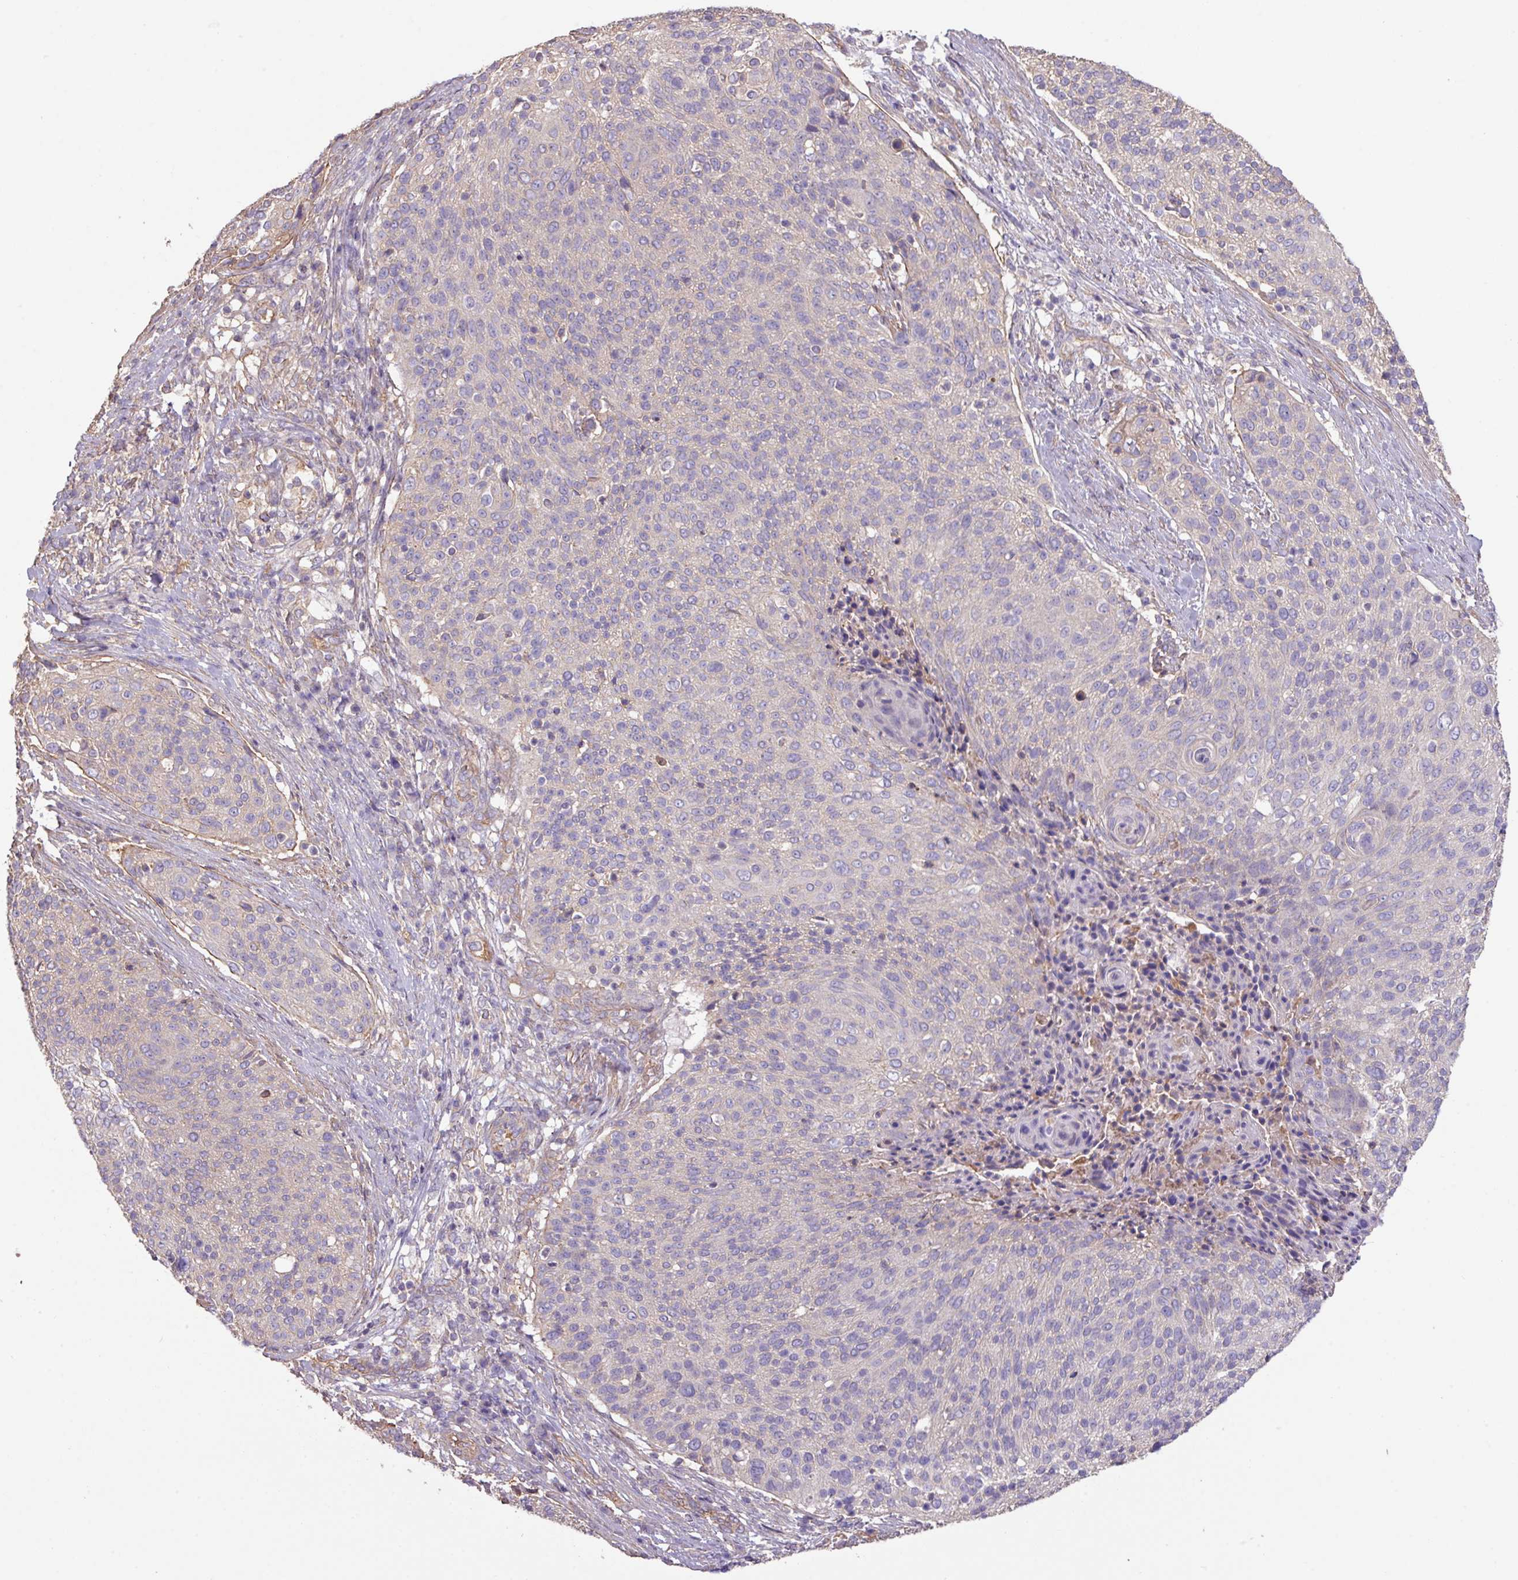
{"staining": {"intensity": "negative", "quantity": "none", "location": "none"}, "tissue": "cervical cancer", "cell_type": "Tumor cells", "image_type": "cancer", "snomed": [{"axis": "morphology", "description": "Squamous cell carcinoma, NOS"}, {"axis": "topography", "description": "Cervix"}], "caption": "There is no significant expression in tumor cells of cervical cancer (squamous cell carcinoma).", "gene": "CALML4", "patient": {"sex": "female", "age": 31}}